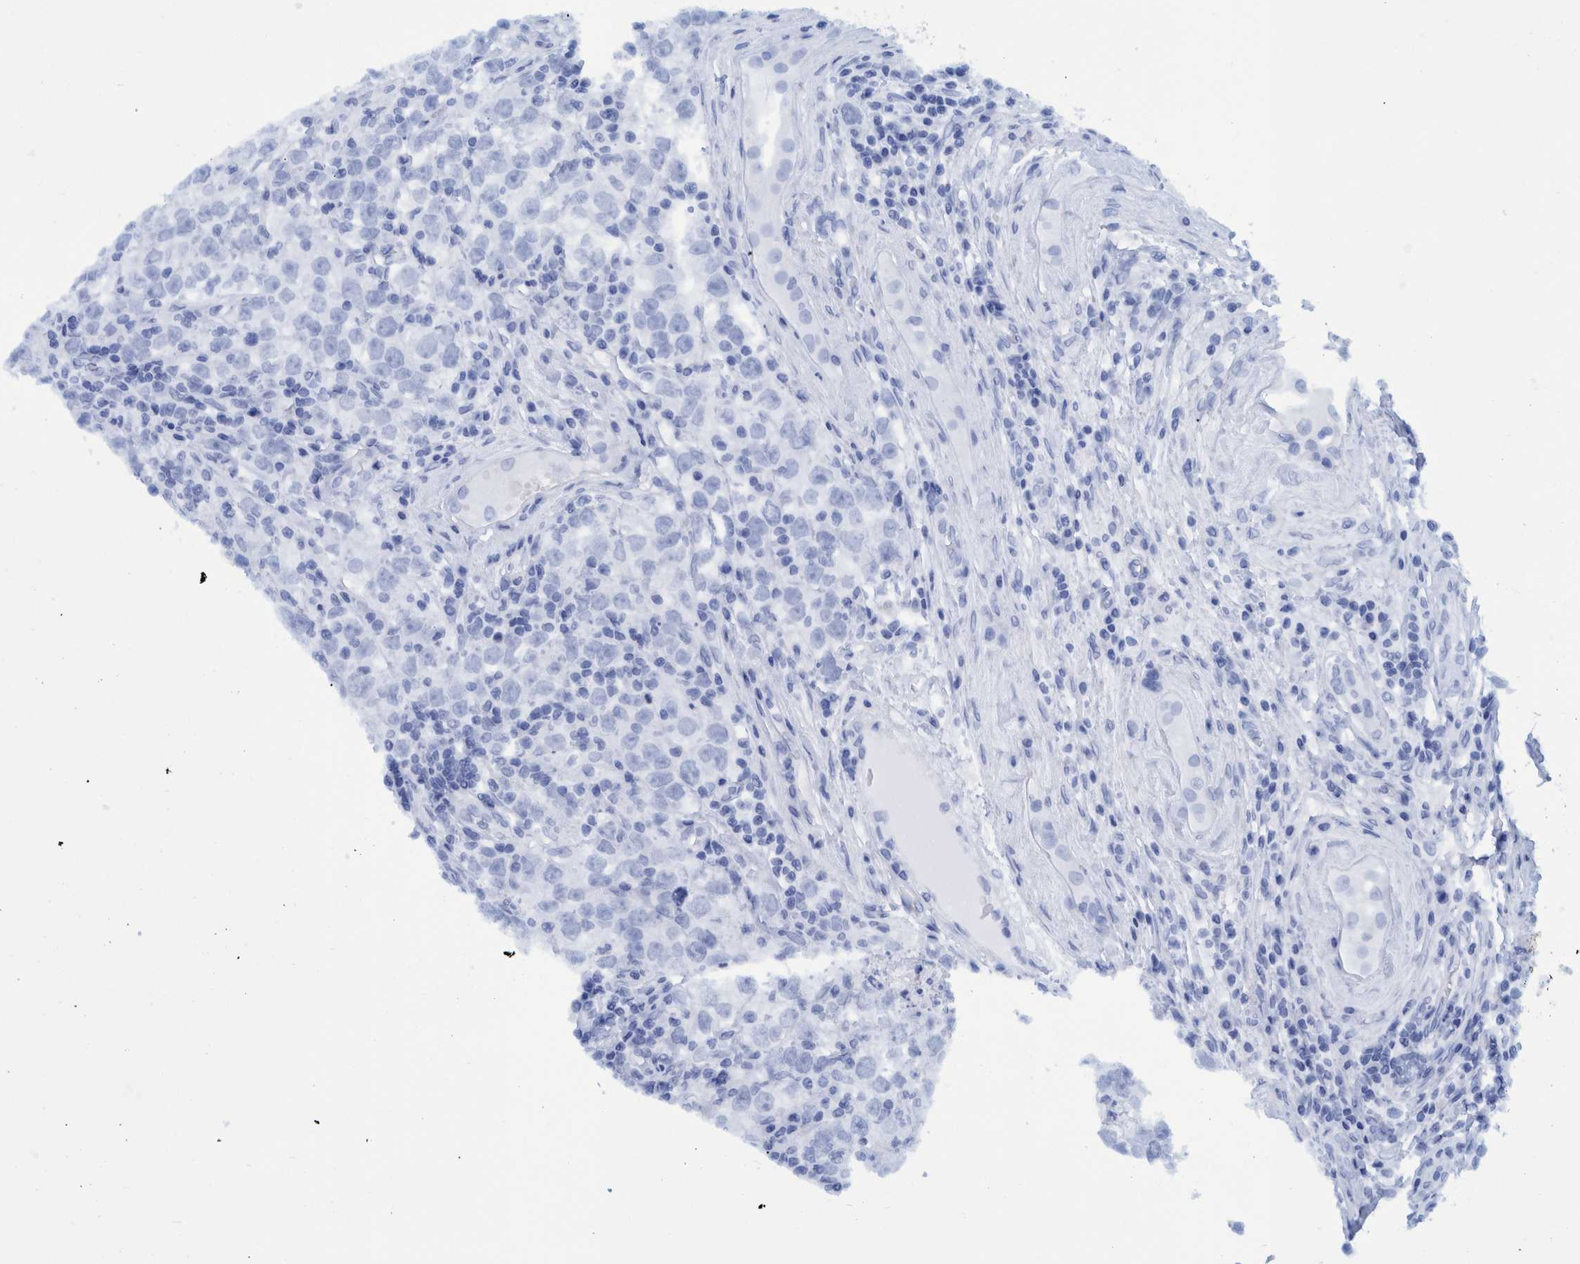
{"staining": {"intensity": "negative", "quantity": "none", "location": "none"}, "tissue": "testis cancer", "cell_type": "Tumor cells", "image_type": "cancer", "snomed": [{"axis": "morphology", "description": "Seminoma, NOS"}, {"axis": "morphology", "description": "Carcinoma, Embryonal, NOS"}, {"axis": "topography", "description": "Testis"}], "caption": "Tumor cells show no significant positivity in embryonal carcinoma (testis).", "gene": "BZW2", "patient": {"sex": "male", "age": 28}}